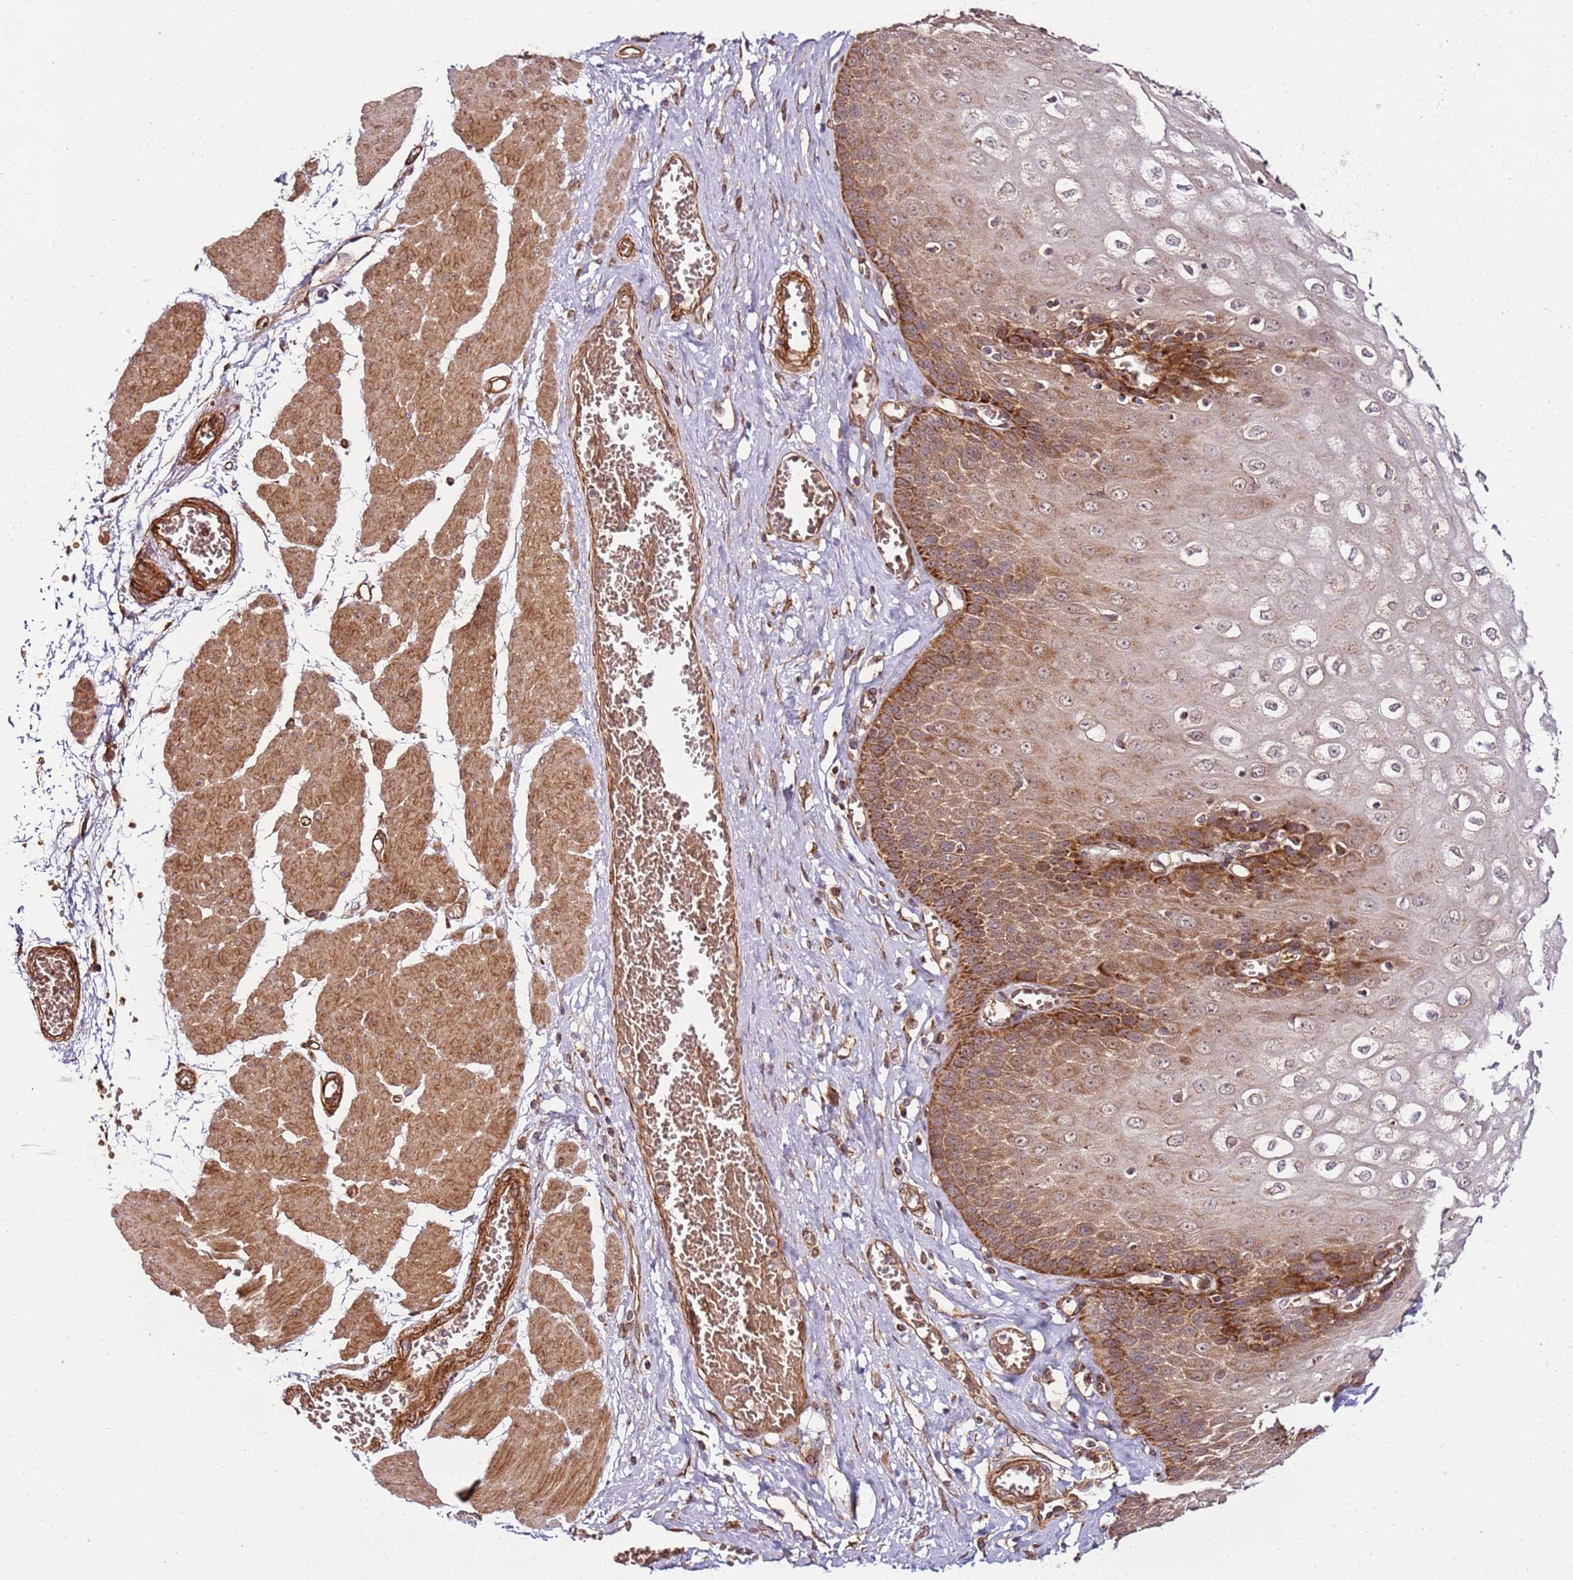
{"staining": {"intensity": "moderate", "quantity": ">75%", "location": "cytoplasmic/membranous"}, "tissue": "esophagus", "cell_type": "Squamous epithelial cells", "image_type": "normal", "snomed": [{"axis": "morphology", "description": "Normal tissue, NOS"}, {"axis": "topography", "description": "Esophagus"}], "caption": "High-power microscopy captured an immunohistochemistry micrograph of unremarkable esophagus, revealing moderate cytoplasmic/membranous staining in about >75% of squamous epithelial cells.", "gene": "TM2D2", "patient": {"sex": "male", "age": 60}}